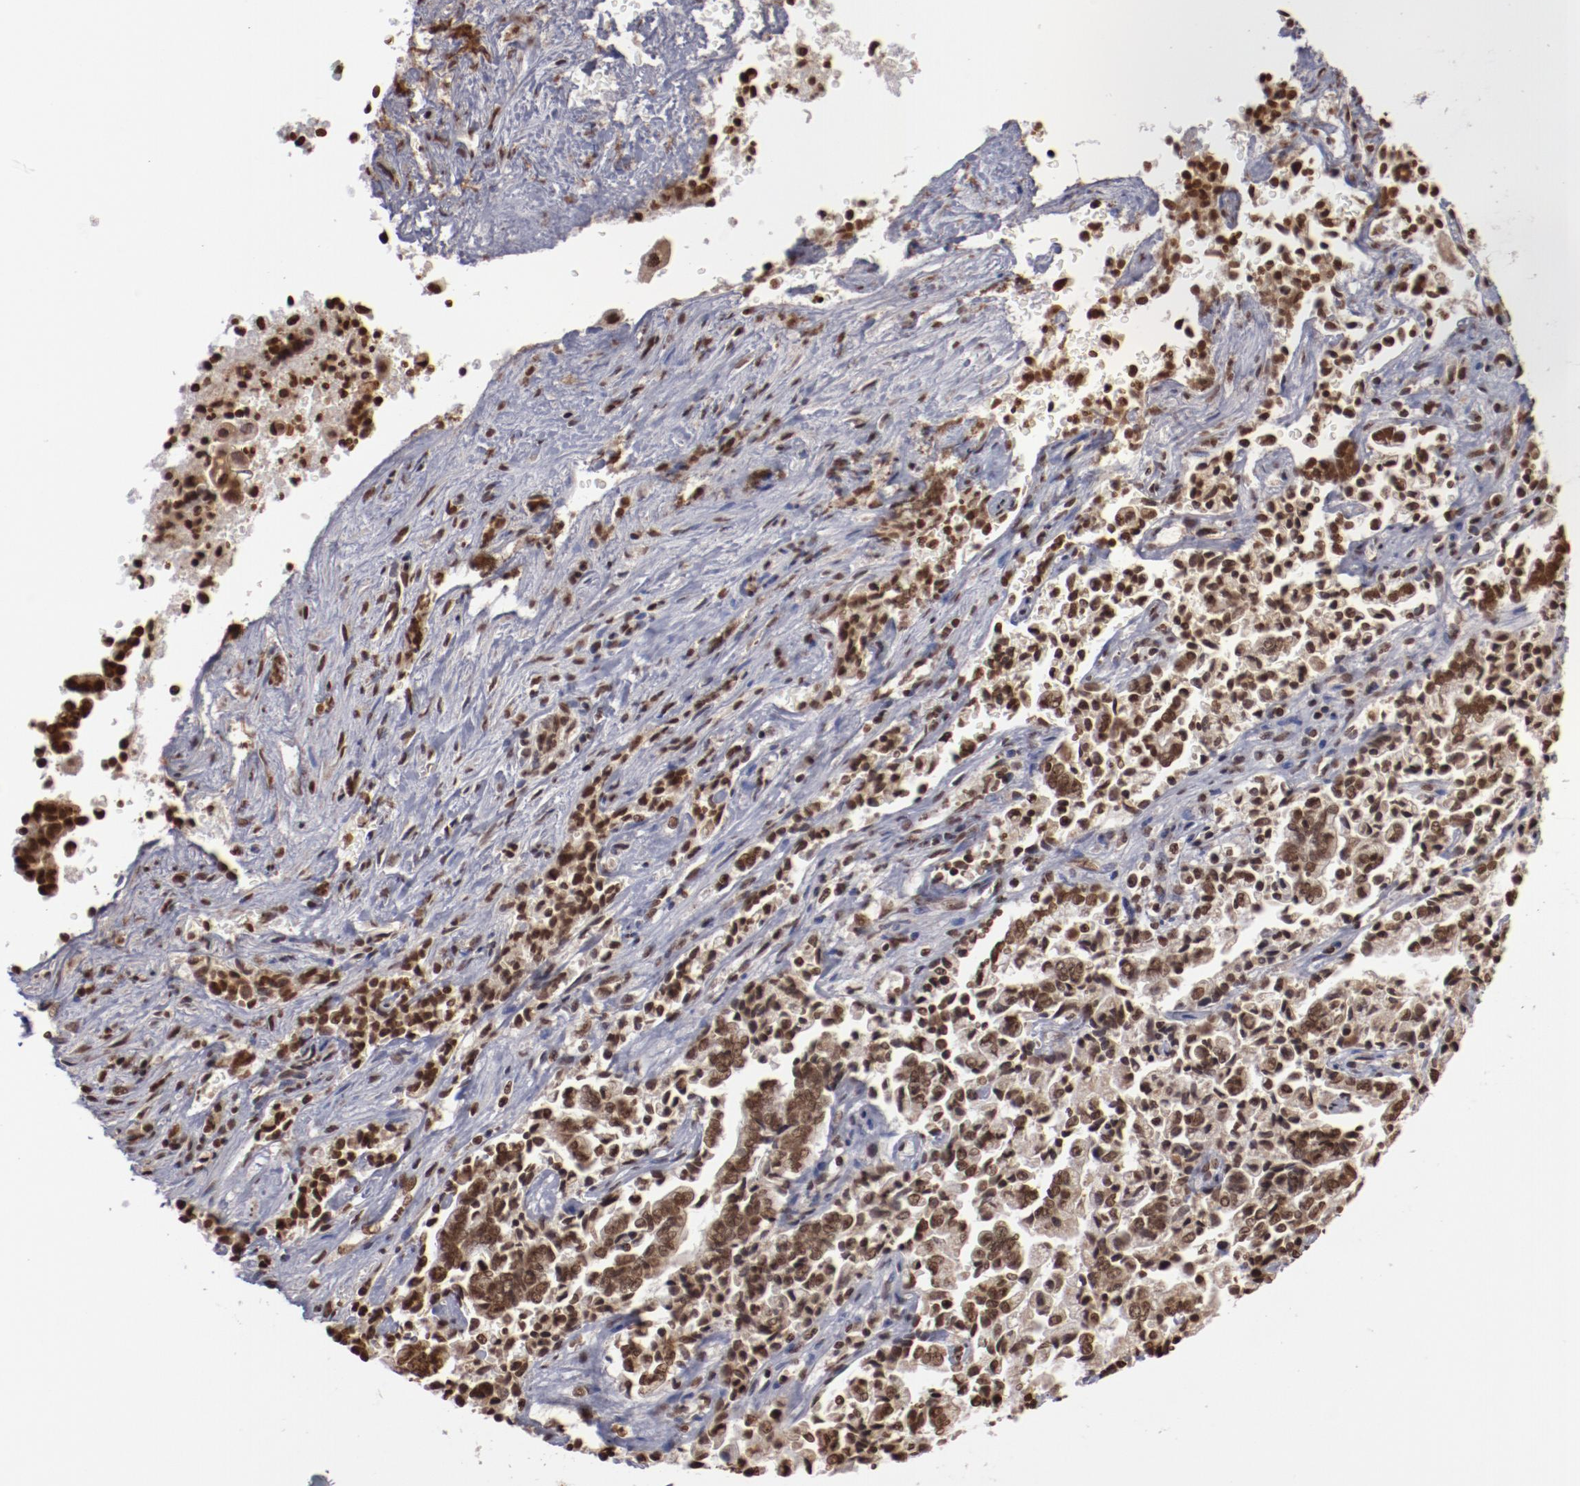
{"staining": {"intensity": "moderate", "quantity": ">75%", "location": "nuclear"}, "tissue": "liver cancer", "cell_type": "Tumor cells", "image_type": "cancer", "snomed": [{"axis": "morphology", "description": "Cholangiocarcinoma"}, {"axis": "topography", "description": "Liver"}], "caption": "Liver cancer (cholangiocarcinoma) stained with a brown dye displays moderate nuclear positive expression in about >75% of tumor cells.", "gene": "ABL2", "patient": {"sex": "male", "age": 57}}